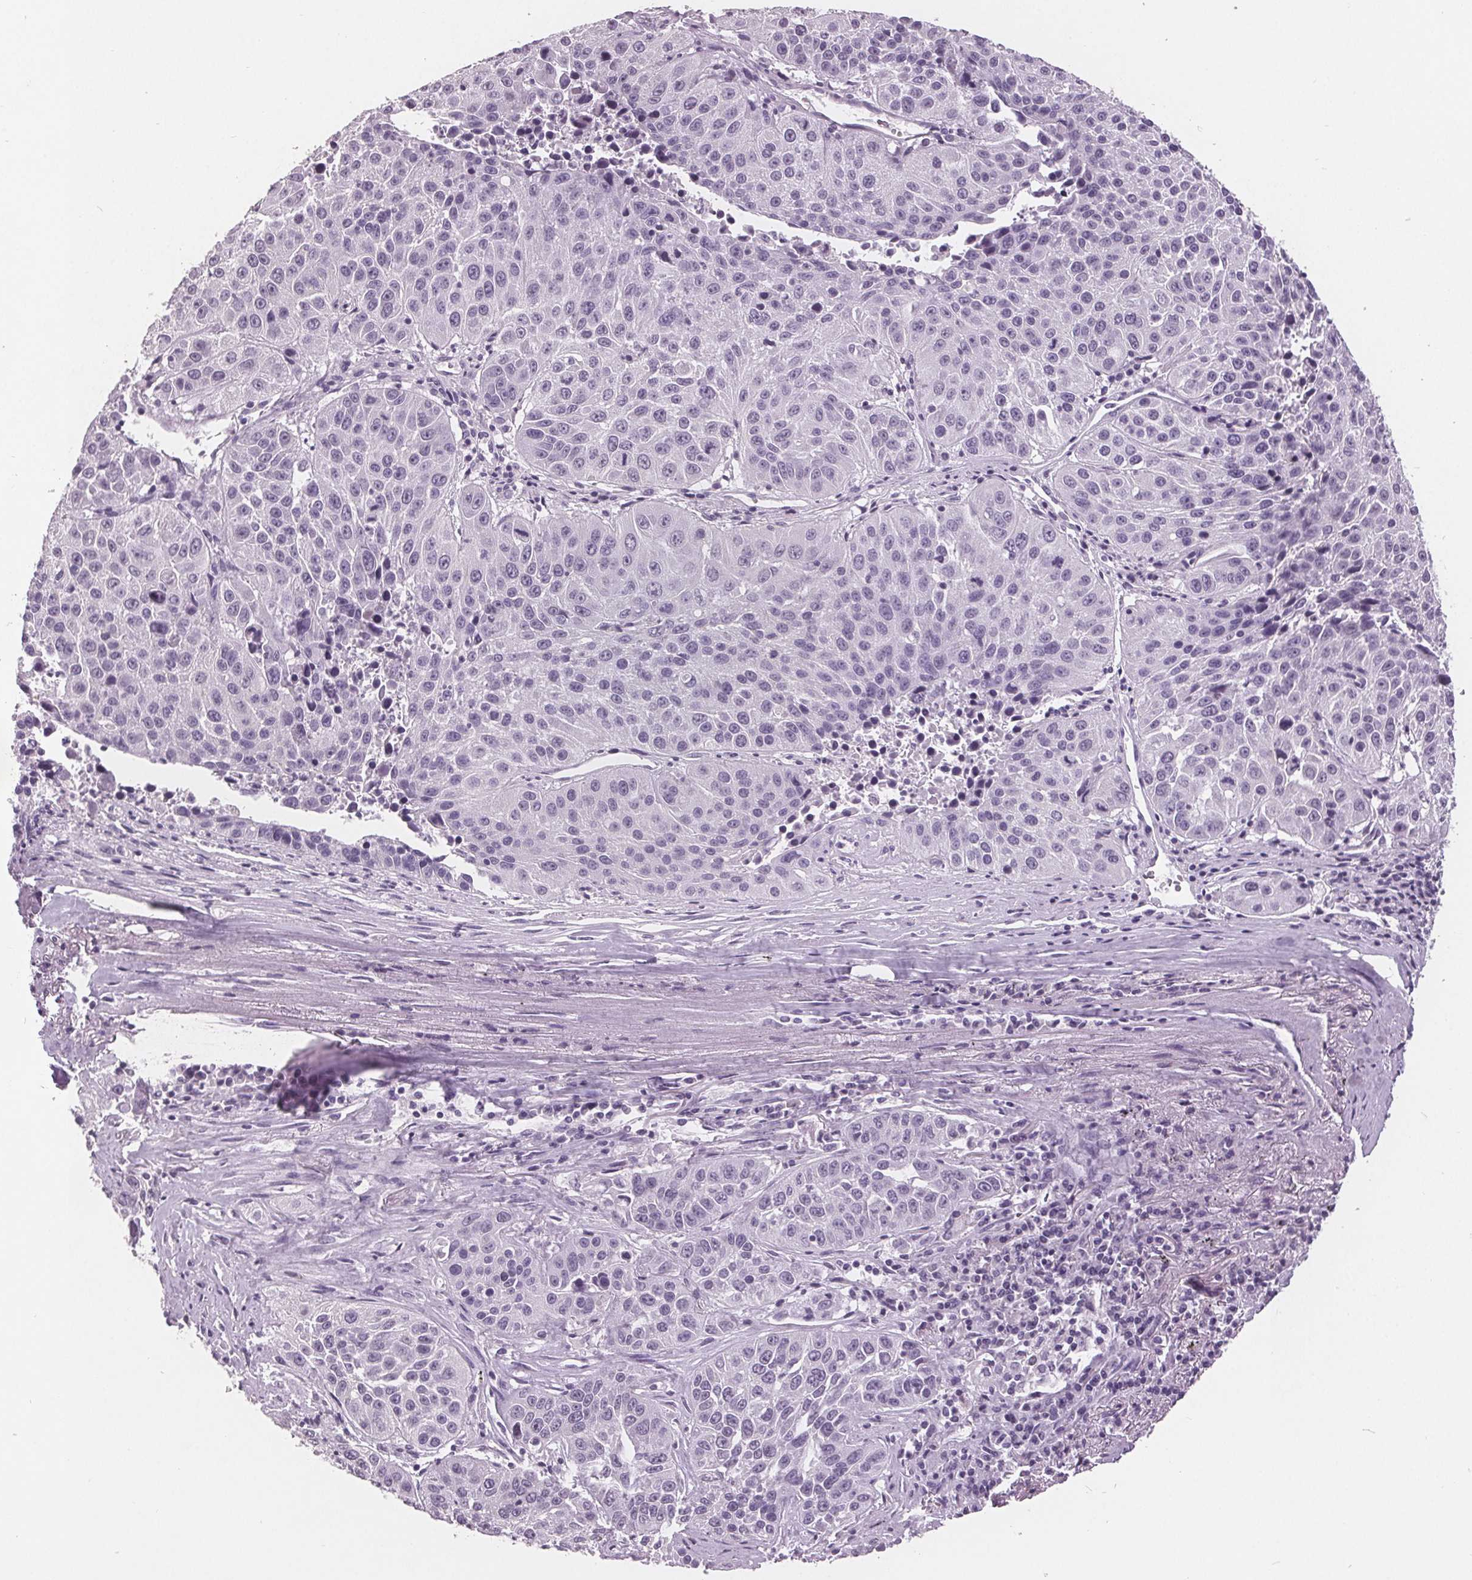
{"staining": {"intensity": "negative", "quantity": "none", "location": "none"}, "tissue": "lung cancer", "cell_type": "Tumor cells", "image_type": "cancer", "snomed": [{"axis": "morphology", "description": "Squamous cell carcinoma, NOS"}, {"axis": "topography", "description": "Lung"}], "caption": "A high-resolution image shows immunohistochemistry staining of squamous cell carcinoma (lung), which exhibits no significant expression in tumor cells. Brightfield microscopy of immunohistochemistry (IHC) stained with DAB (brown) and hematoxylin (blue), captured at high magnification.", "gene": "PTPN14", "patient": {"sex": "female", "age": 61}}